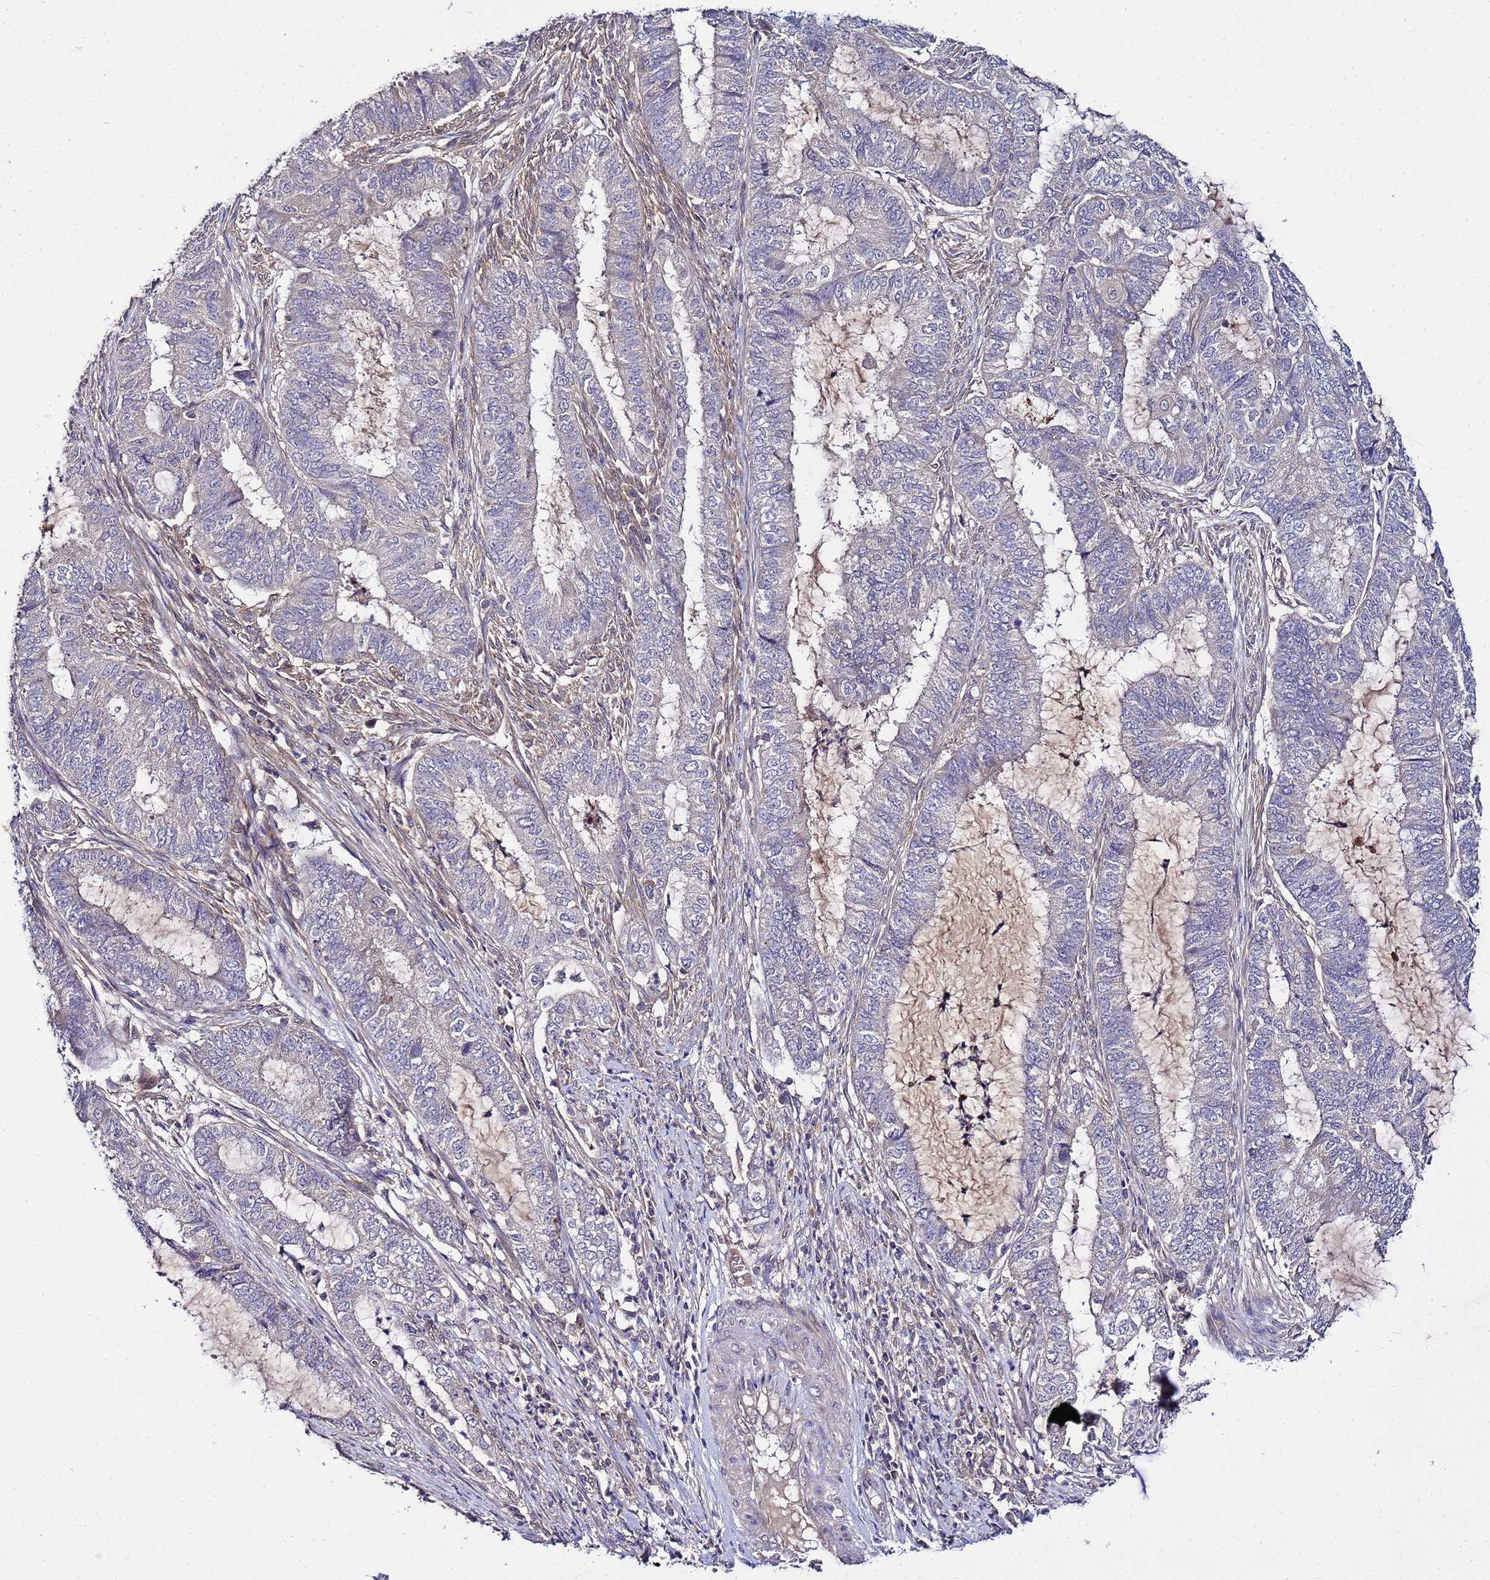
{"staining": {"intensity": "negative", "quantity": "none", "location": "none"}, "tissue": "endometrial cancer", "cell_type": "Tumor cells", "image_type": "cancer", "snomed": [{"axis": "morphology", "description": "Adenocarcinoma, NOS"}, {"axis": "topography", "description": "Endometrium"}], "caption": "There is no significant positivity in tumor cells of adenocarcinoma (endometrial). (Brightfield microscopy of DAB immunohistochemistry (IHC) at high magnification).", "gene": "GSPT2", "patient": {"sex": "female", "age": 51}}